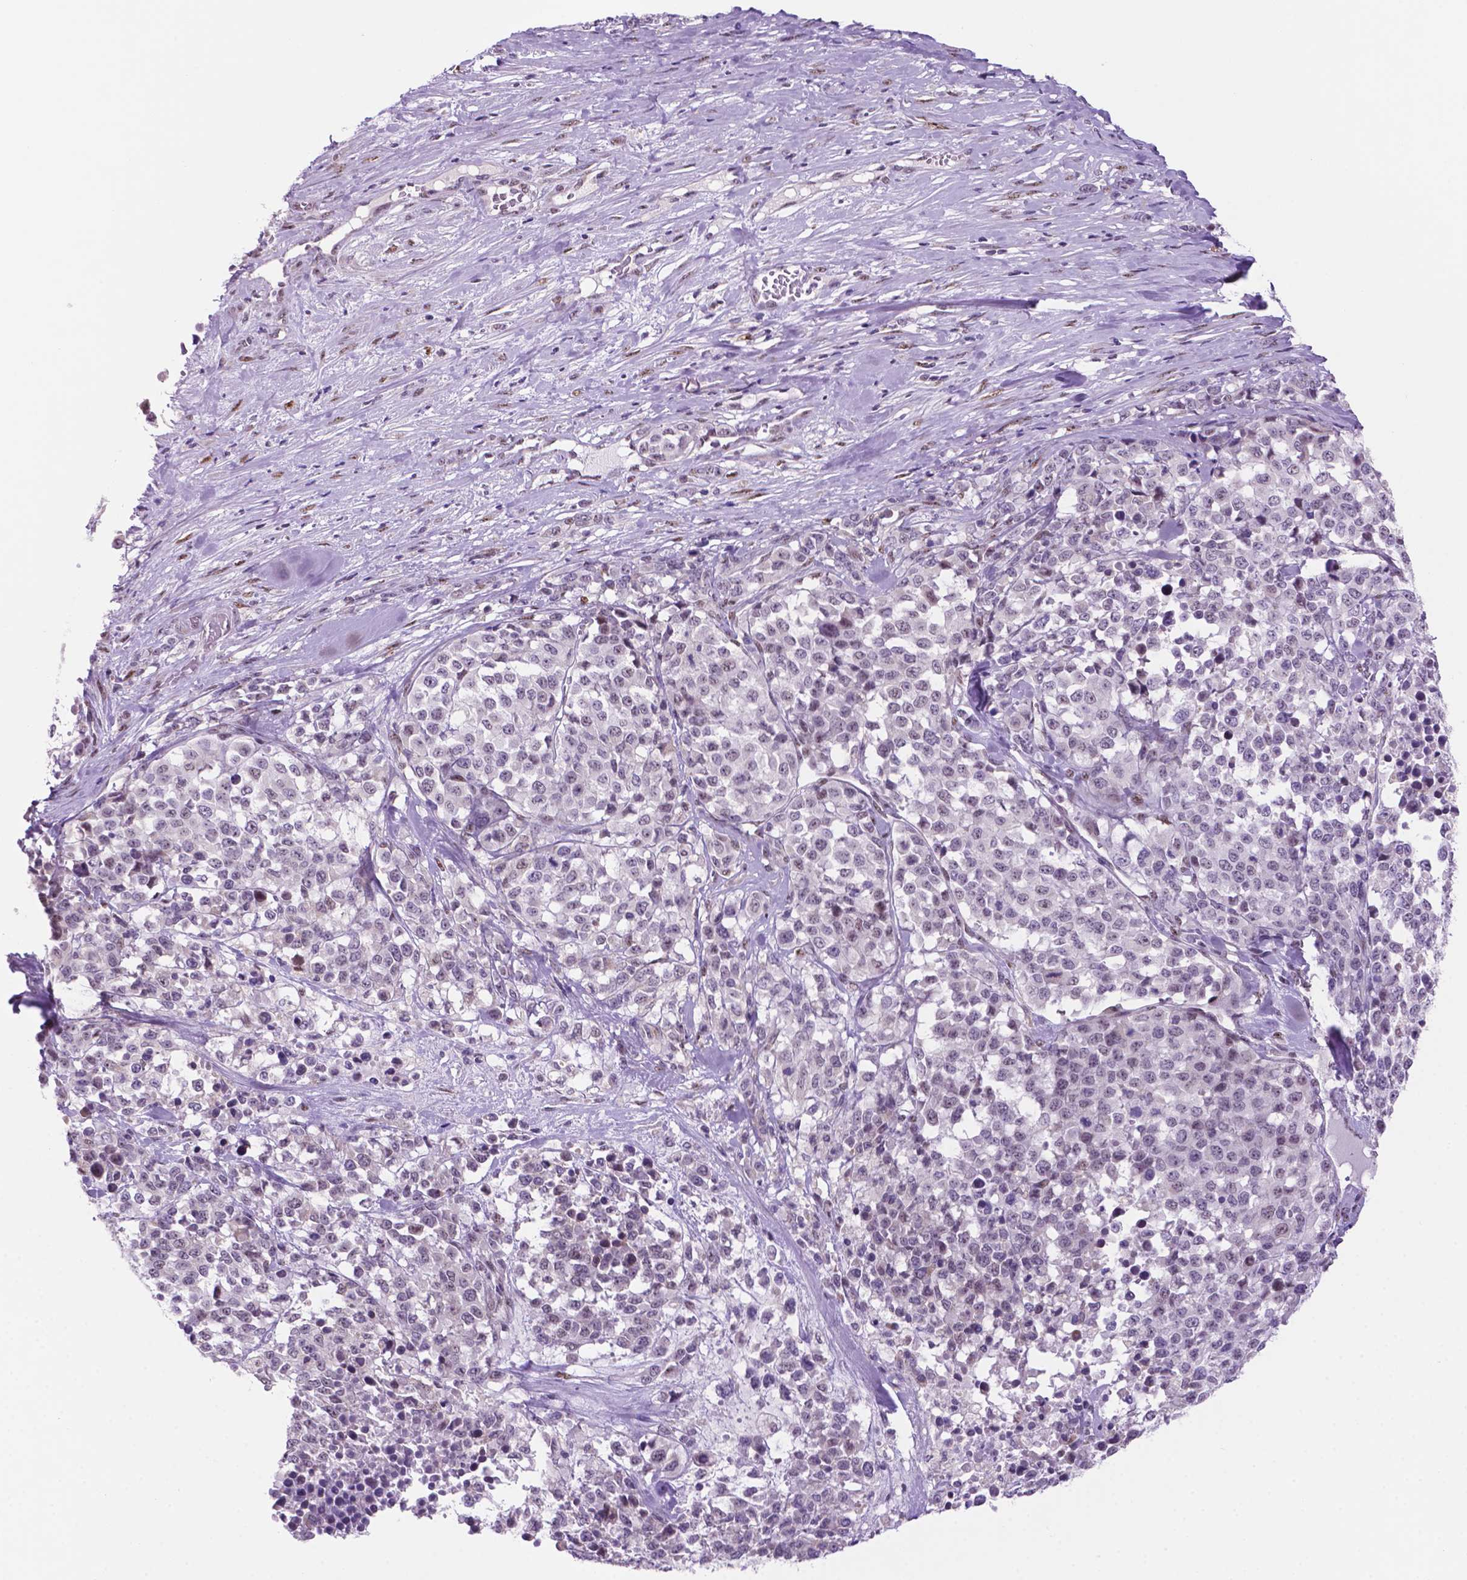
{"staining": {"intensity": "negative", "quantity": "none", "location": "none"}, "tissue": "melanoma", "cell_type": "Tumor cells", "image_type": "cancer", "snomed": [{"axis": "morphology", "description": "Malignant melanoma, Metastatic site"}, {"axis": "topography", "description": "Skin"}], "caption": "DAB (3,3'-diaminobenzidine) immunohistochemical staining of malignant melanoma (metastatic site) reveals no significant staining in tumor cells.", "gene": "C18orf21", "patient": {"sex": "male", "age": 84}}